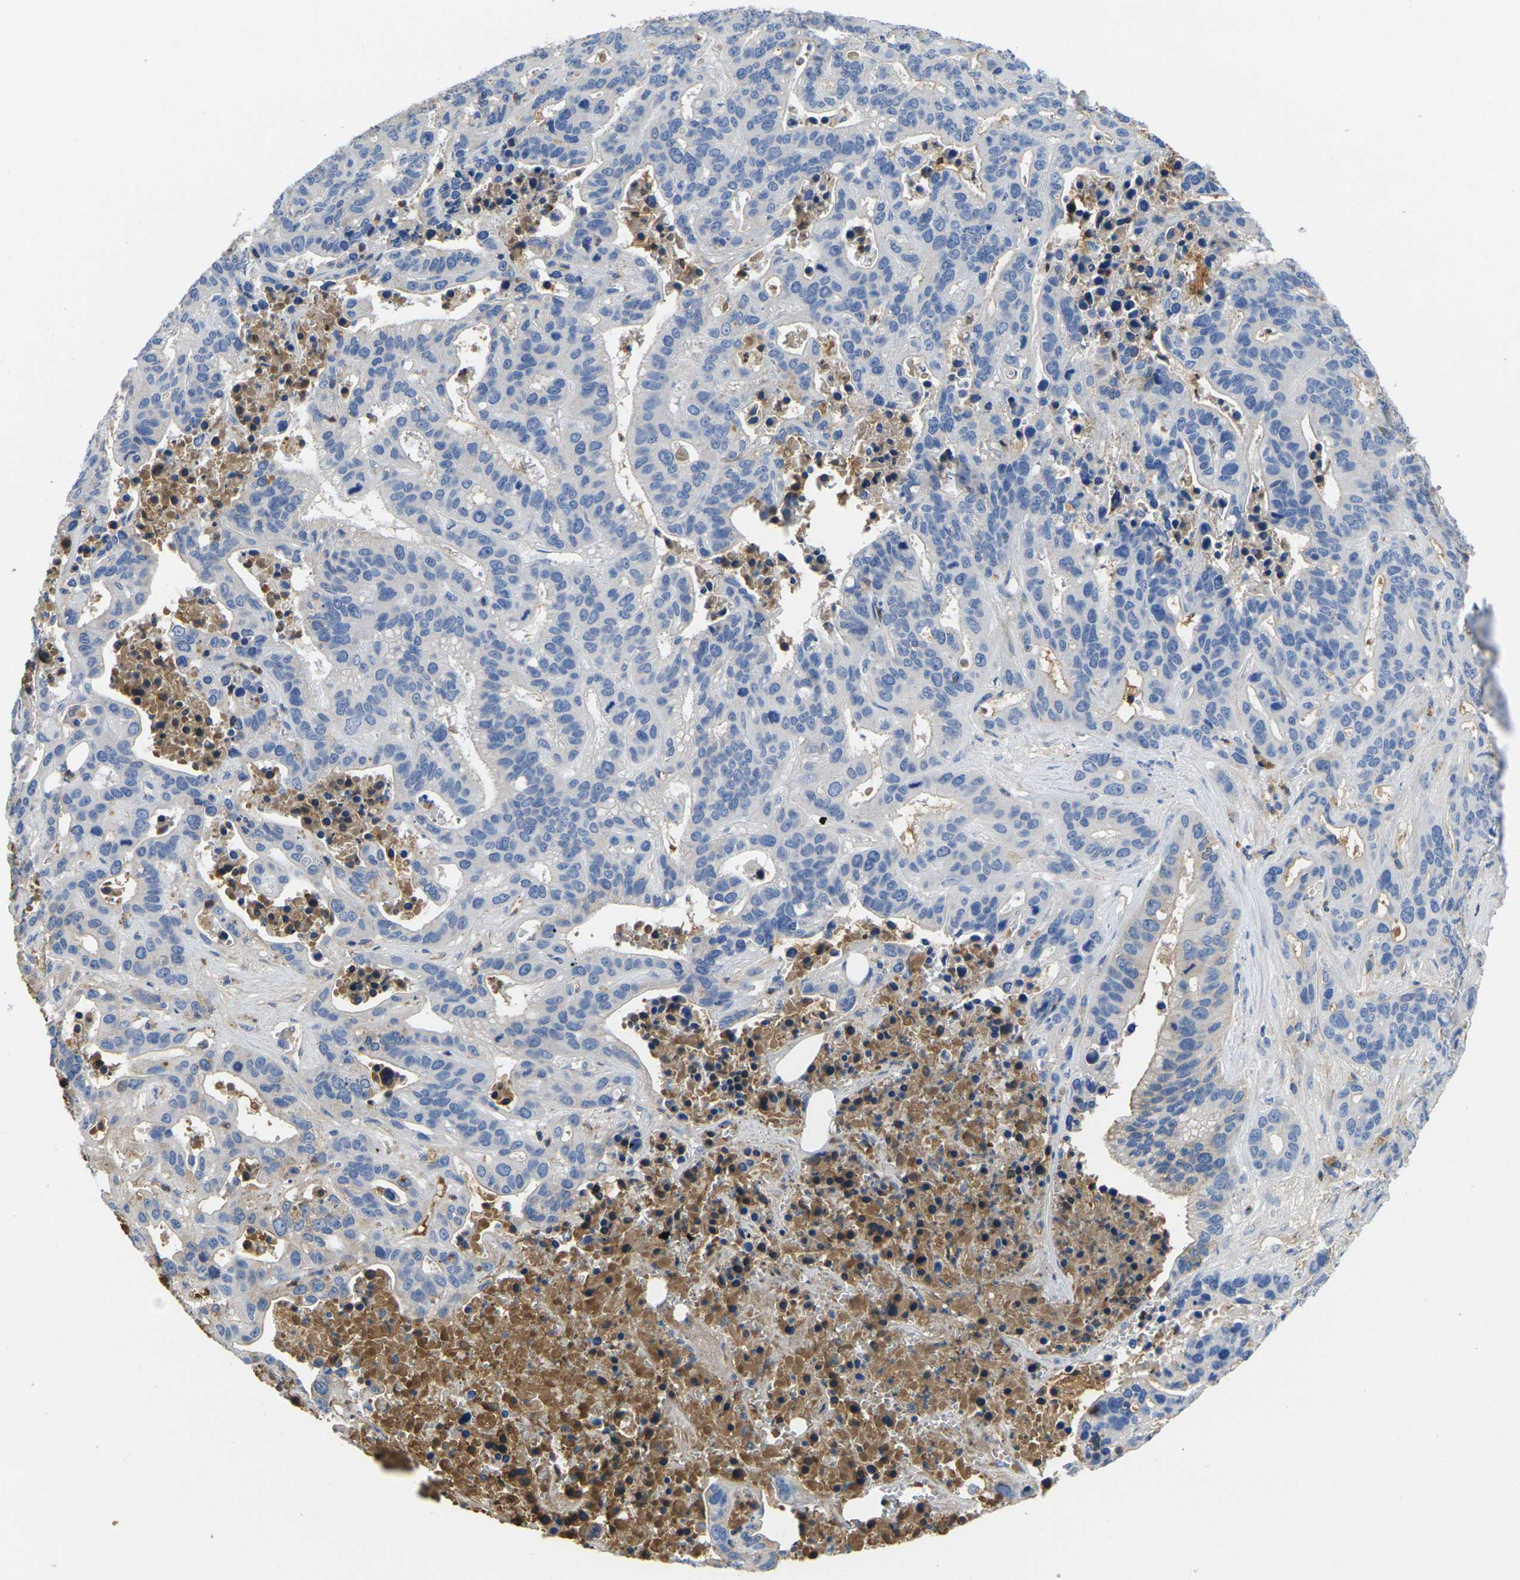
{"staining": {"intensity": "moderate", "quantity": "<25%", "location": "cytoplasmic/membranous"}, "tissue": "liver cancer", "cell_type": "Tumor cells", "image_type": "cancer", "snomed": [{"axis": "morphology", "description": "Cholangiocarcinoma"}, {"axis": "topography", "description": "Liver"}], "caption": "The histopathology image displays immunohistochemical staining of cholangiocarcinoma (liver). There is moderate cytoplasmic/membranous staining is appreciated in approximately <25% of tumor cells.", "gene": "GREM2", "patient": {"sex": "female", "age": 65}}